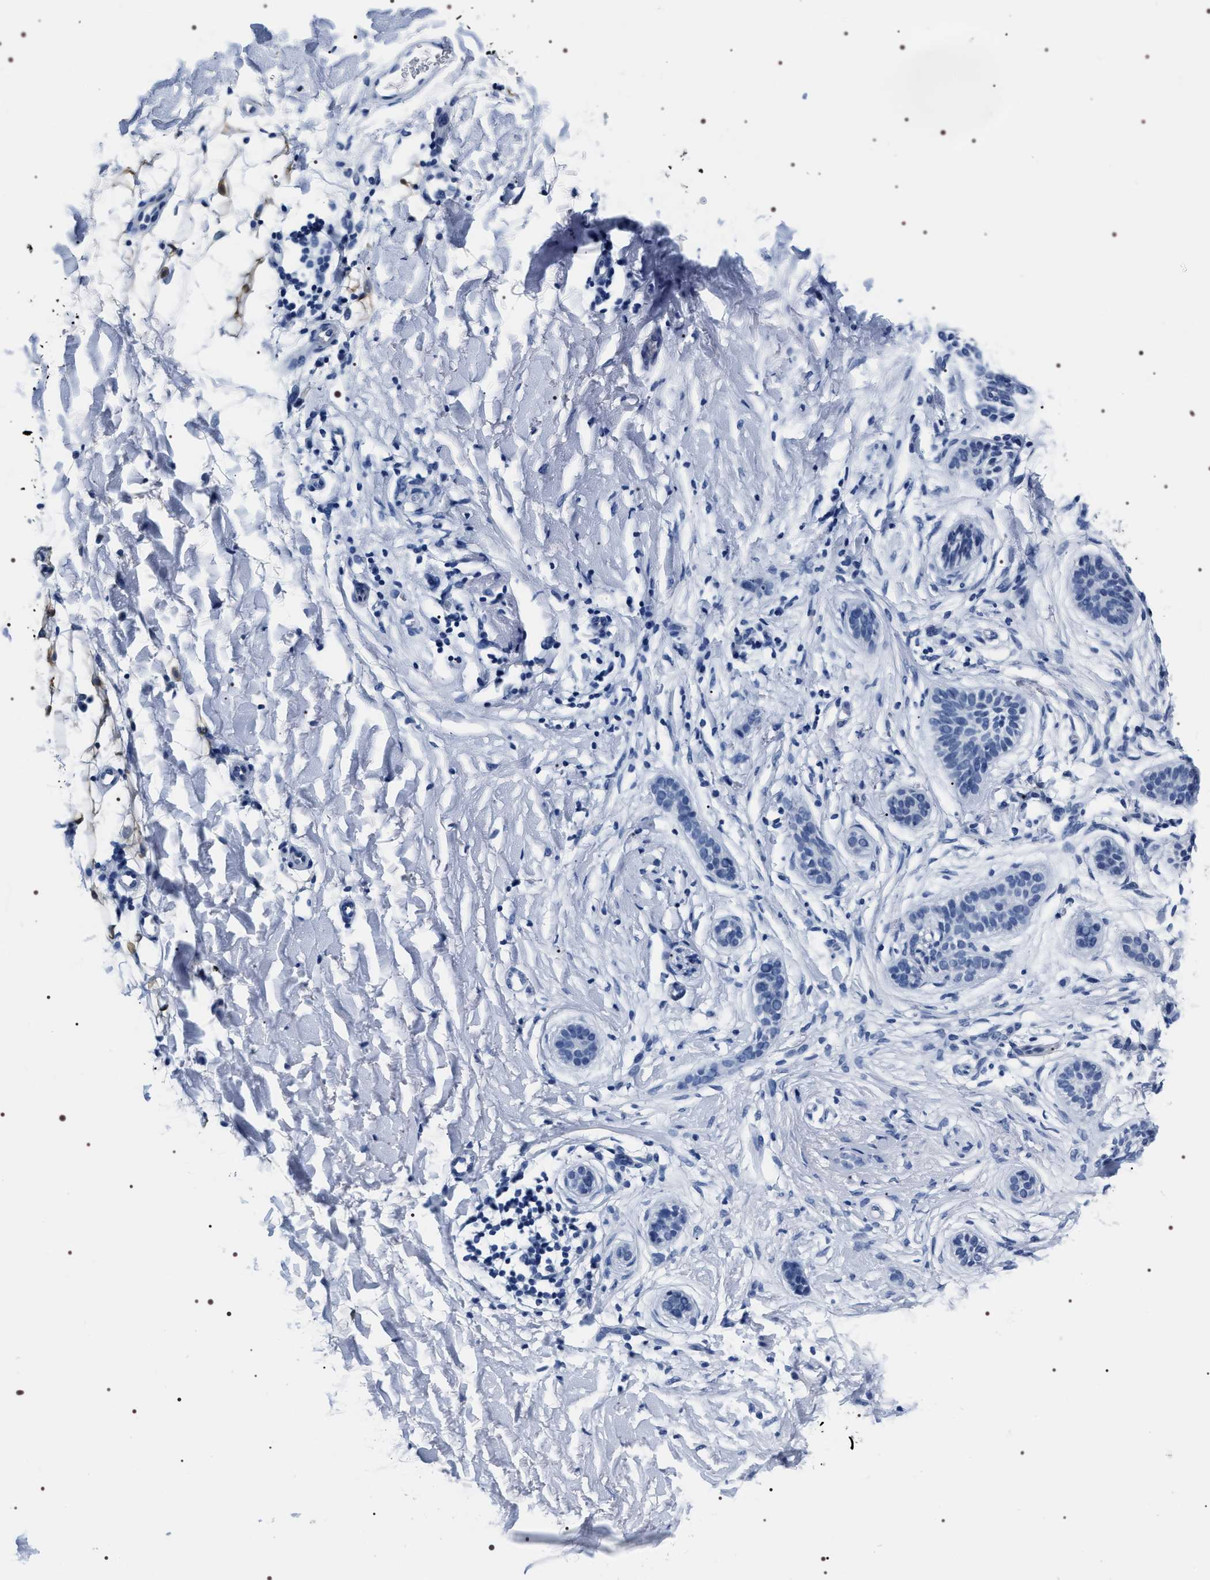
{"staining": {"intensity": "negative", "quantity": "none", "location": "none"}, "tissue": "skin cancer", "cell_type": "Tumor cells", "image_type": "cancer", "snomed": [{"axis": "morphology", "description": "Normal tissue, NOS"}, {"axis": "morphology", "description": "Basal cell carcinoma"}, {"axis": "topography", "description": "Skin"}], "caption": "Protein analysis of skin cancer exhibits no significant expression in tumor cells.", "gene": "ADH4", "patient": {"sex": "male", "age": 63}}